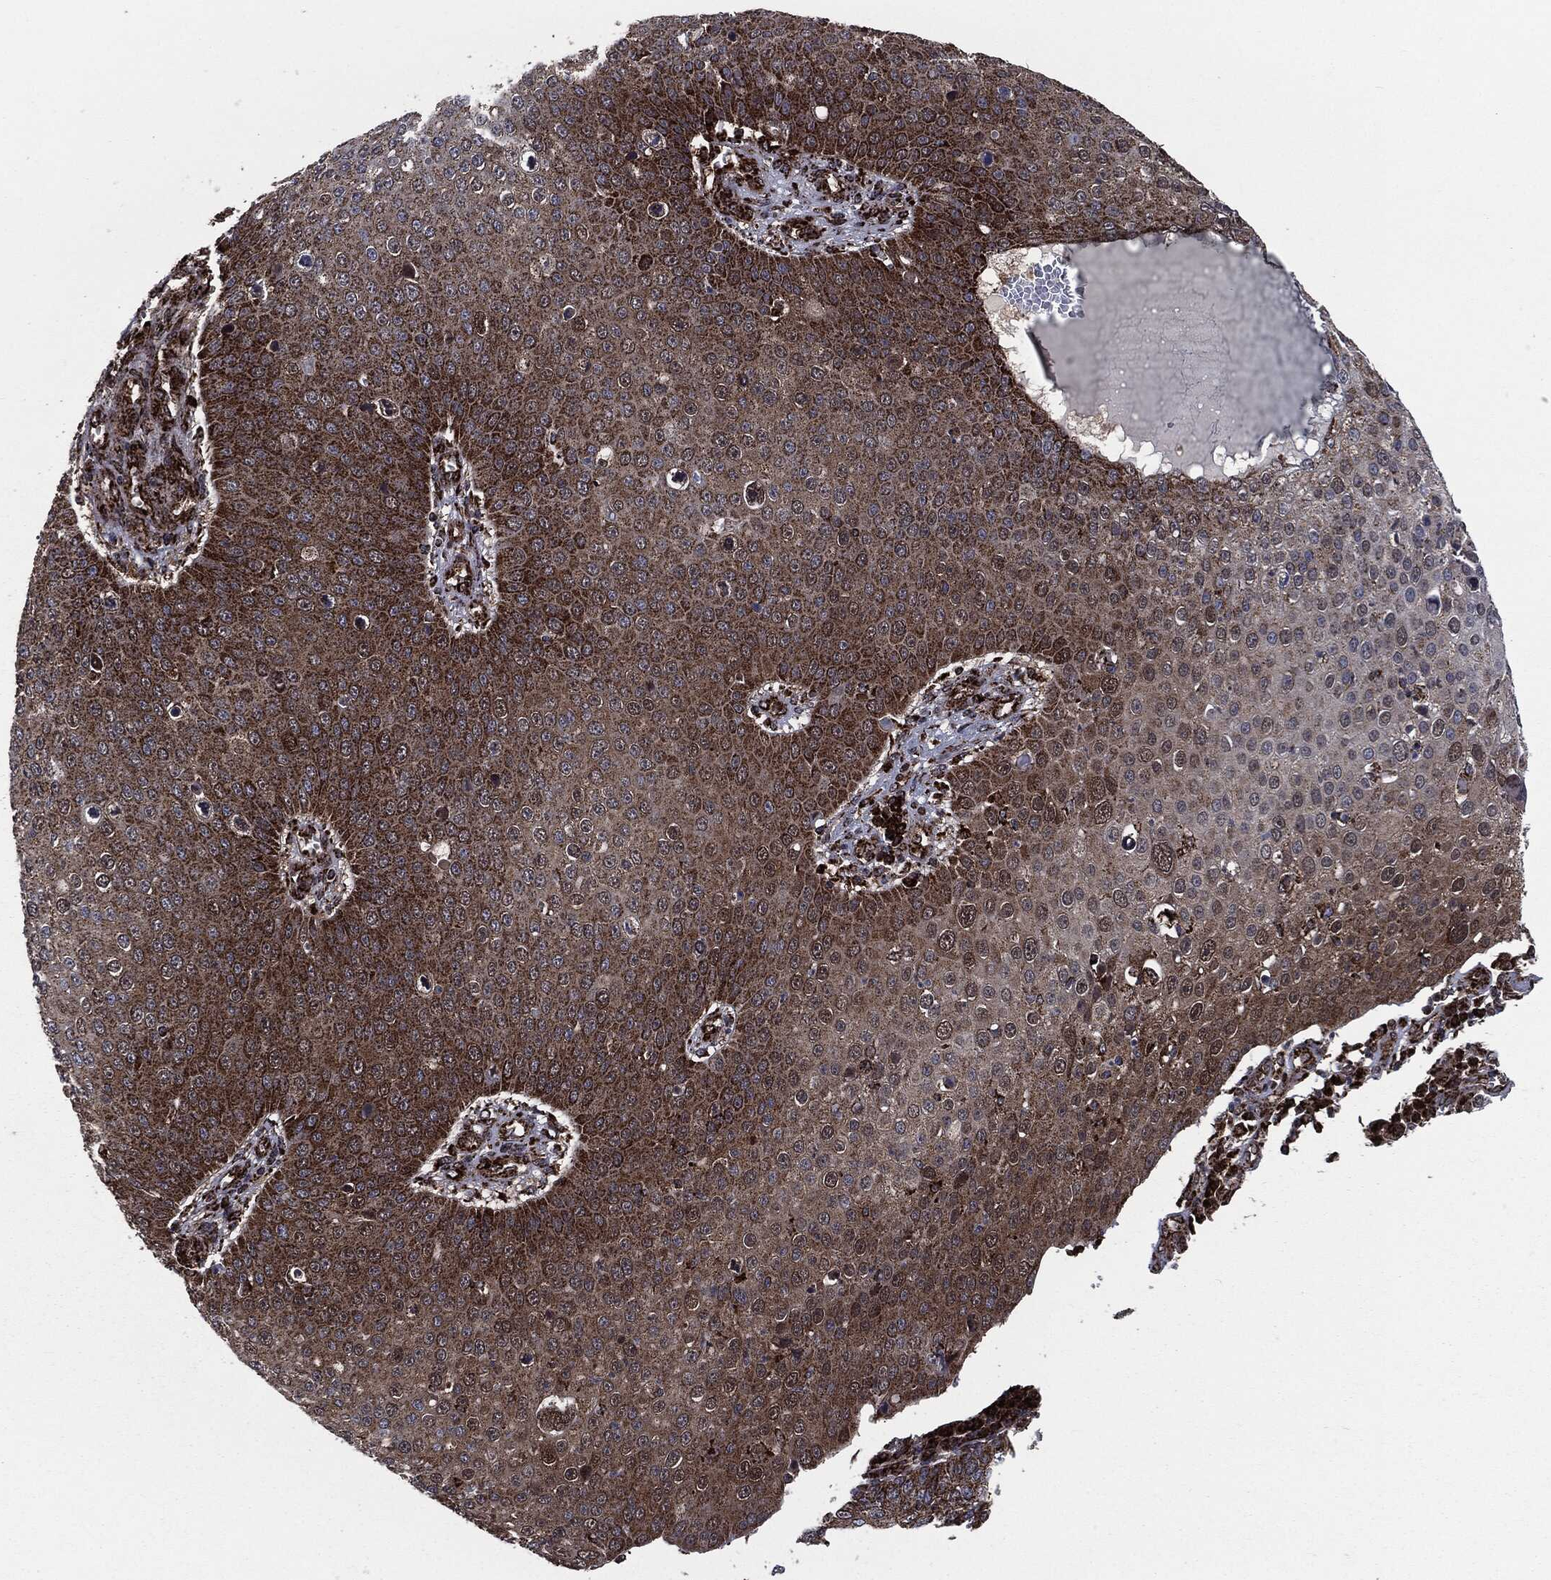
{"staining": {"intensity": "strong", "quantity": "25%-75%", "location": "cytoplasmic/membranous"}, "tissue": "skin cancer", "cell_type": "Tumor cells", "image_type": "cancer", "snomed": [{"axis": "morphology", "description": "Squamous cell carcinoma, NOS"}, {"axis": "topography", "description": "Skin"}], "caption": "About 25%-75% of tumor cells in squamous cell carcinoma (skin) demonstrate strong cytoplasmic/membranous protein staining as visualized by brown immunohistochemical staining.", "gene": "FH", "patient": {"sex": "male", "age": 71}}